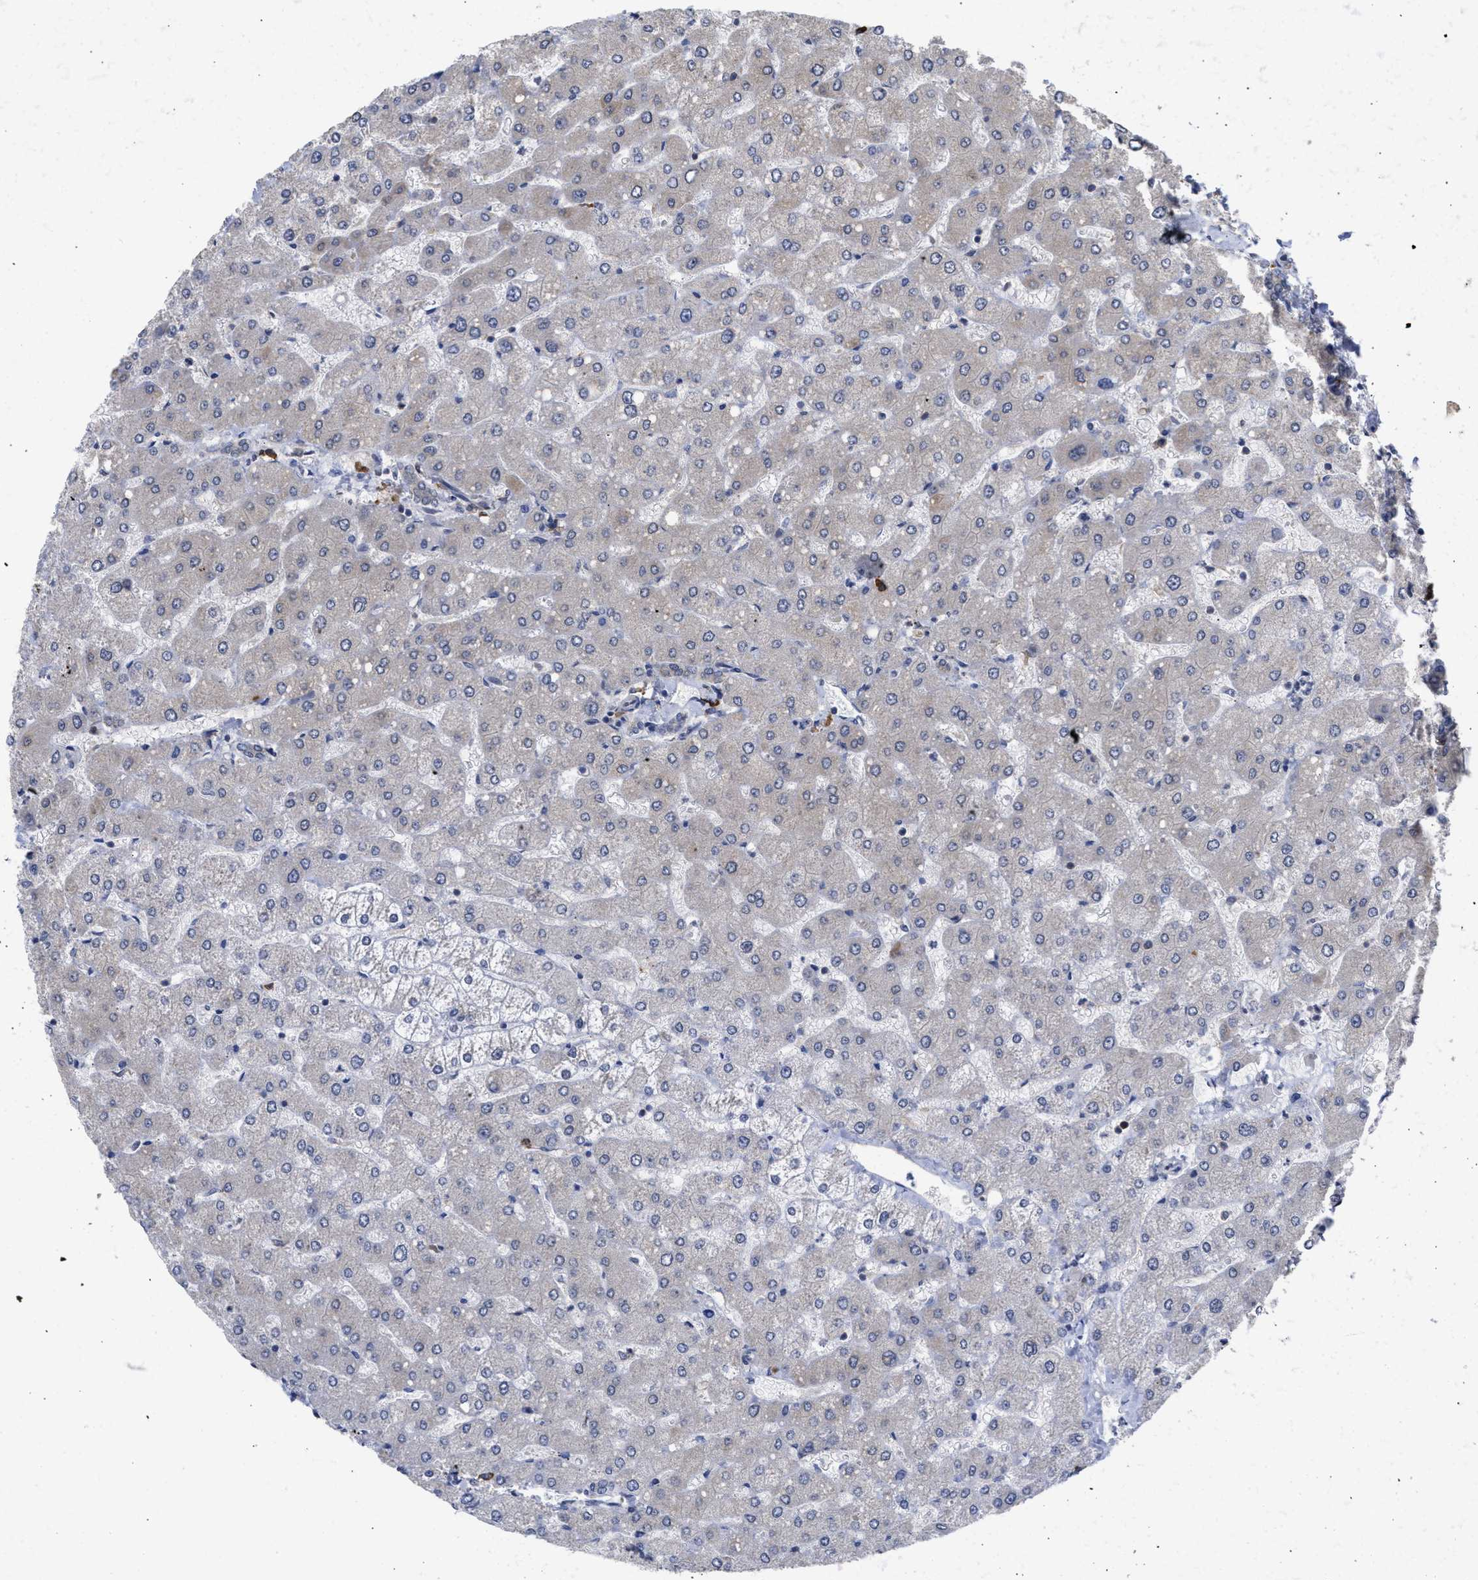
{"staining": {"intensity": "negative", "quantity": "none", "location": "none"}, "tissue": "liver", "cell_type": "Cholangiocytes", "image_type": "normal", "snomed": [{"axis": "morphology", "description": "Normal tissue, NOS"}, {"axis": "topography", "description": "Liver"}], "caption": "Protein analysis of unremarkable liver reveals no significant staining in cholangiocytes. (IHC, brightfield microscopy, high magnification).", "gene": "DNAJC1", "patient": {"sex": "male", "age": 55}}